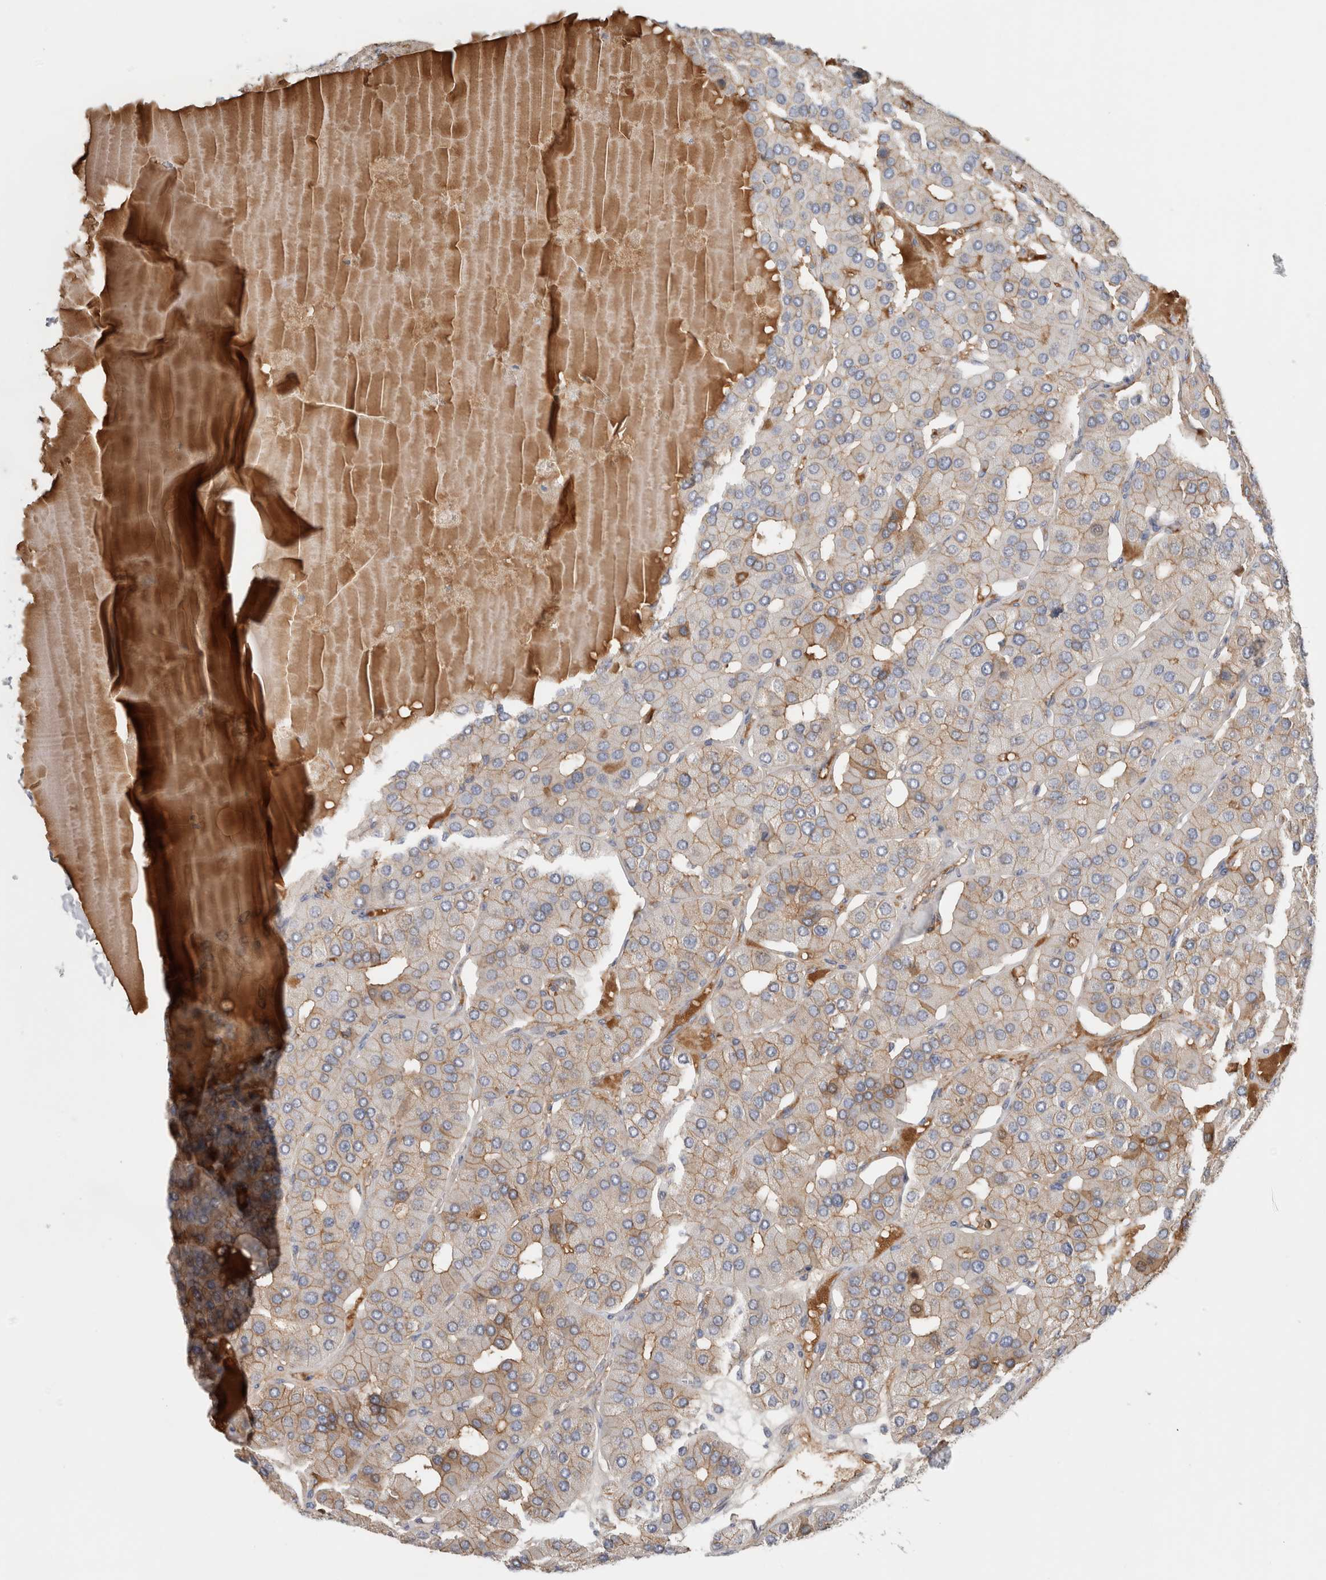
{"staining": {"intensity": "moderate", "quantity": ">75%", "location": "cytoplasmic/membranous"}, "tissue": "parathyroid gland", "cell_type": "Glandular cells", "image_type": "normal", "snomed": [{"axis": "morphology", "description": "Normal tissue, NOS"}, {"axis": "morphology", "description": "Adenoma, NOS"}, {"axis": "topography", "description": "Parathyroid gland"}], "caption": "Benign parathyroid gland demonstrates moderate cytoplasmic/membranous expression in approximately >75% of glandular cells, visualized by immunohistochemistry.", "gene": "CFI", "patient": {"sex": "female", "age": 86}}